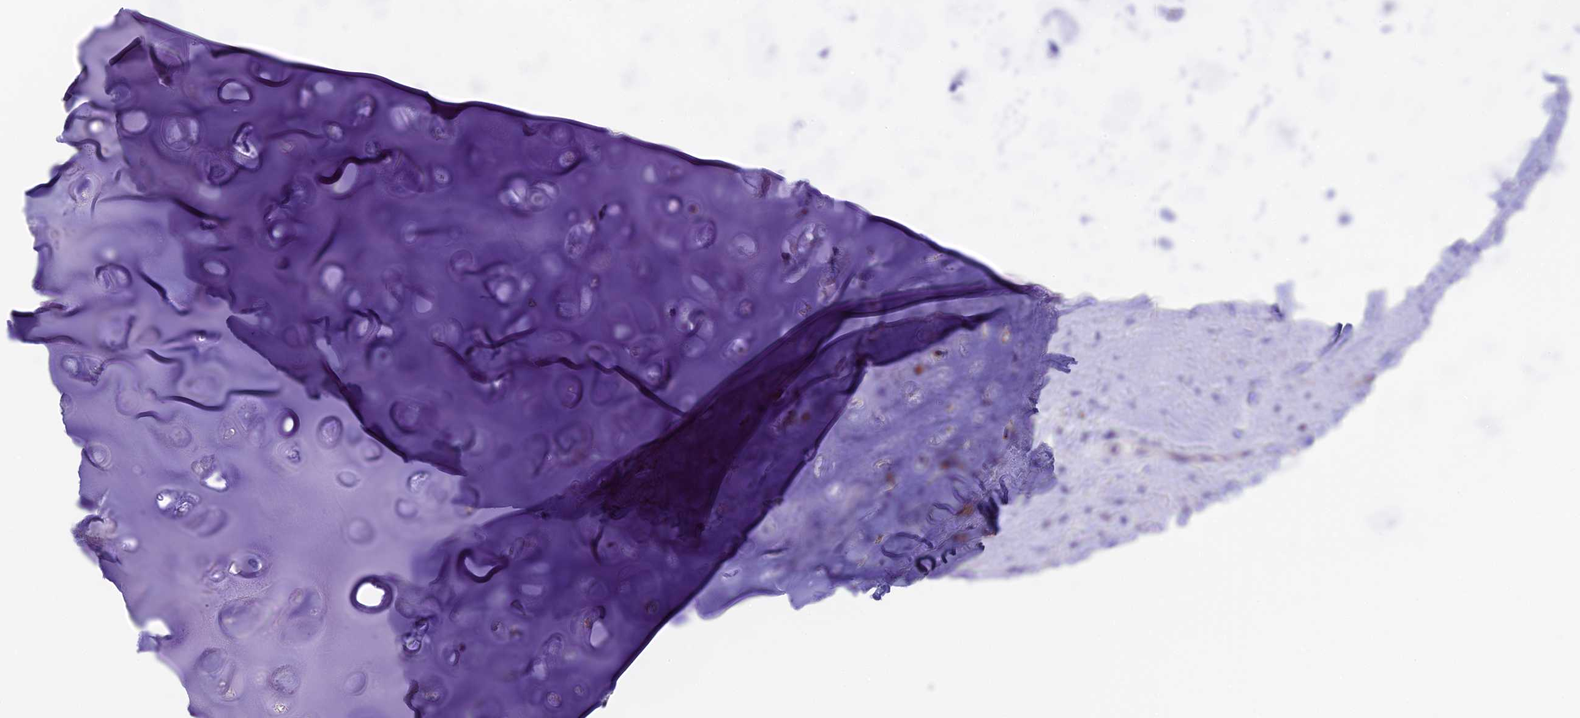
{"staining": {"intensity": "negative", "quantity": "none", "location": "none"}, "tissue": "soft tissue", "cell_type": "Chondrocytes", "image_type": "normal", "snomed": [{"axis": "morphology", "description": "Normal tissue, NOS"}, {"axis": "topography", "description": "Lymph node"}, {"axis": "topography", "description": "Cartilage tissue"}, {"axis": "topography", "description": "Bronchus"}], "caption": "Soft tissue stained for a protein using IHC shows no staining chondrocytes.", "gene": "SLC8B1", "patient": {"sex": "male", "age": 63}}